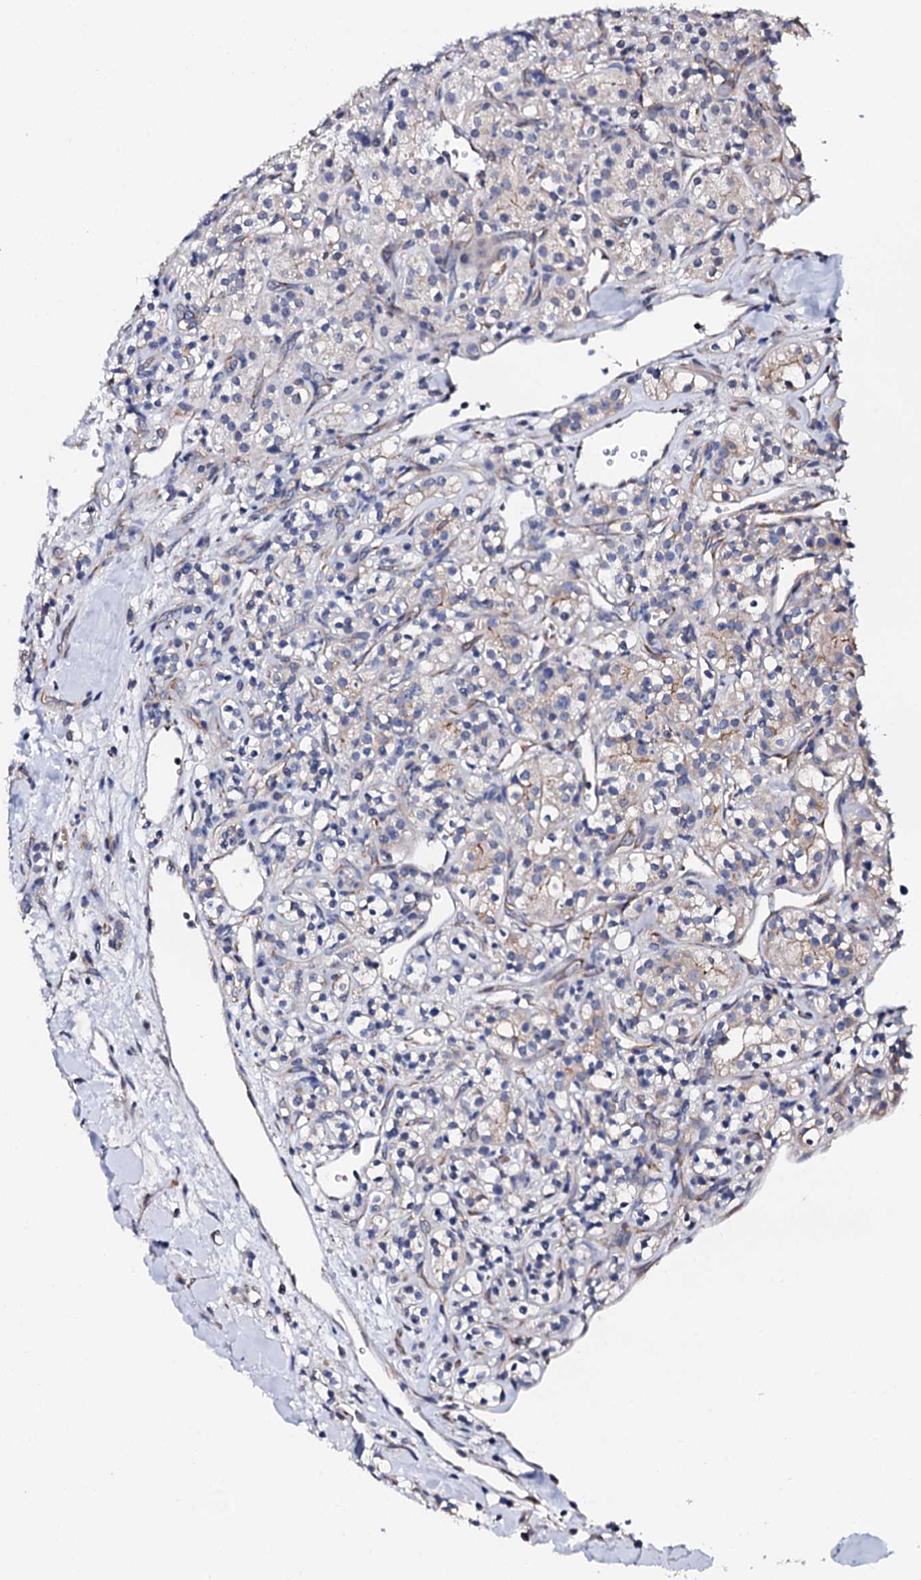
{"staining": {"intensity": "negative", "quantity": "none", "location": "none"}, "tissue": "renal cancer", "cell_type": "Tumor cells", "image_type": "cancer", "snomed": [{"axis": "morphology", "description": "Adenocarcinoma, NOS"}, {"axis": "topography", "description": "Kidney"}], "caption": "High magnification brightfield microscopy of adenocarcinoma (renal) stained with DAB (3,3'-diaminobenzidine) (brown) and counterstained with hematoxylin (blue): tumor cells show no significant expression.", "gene": "NUP58", "patient": {"sex": "male", "age": 77}}